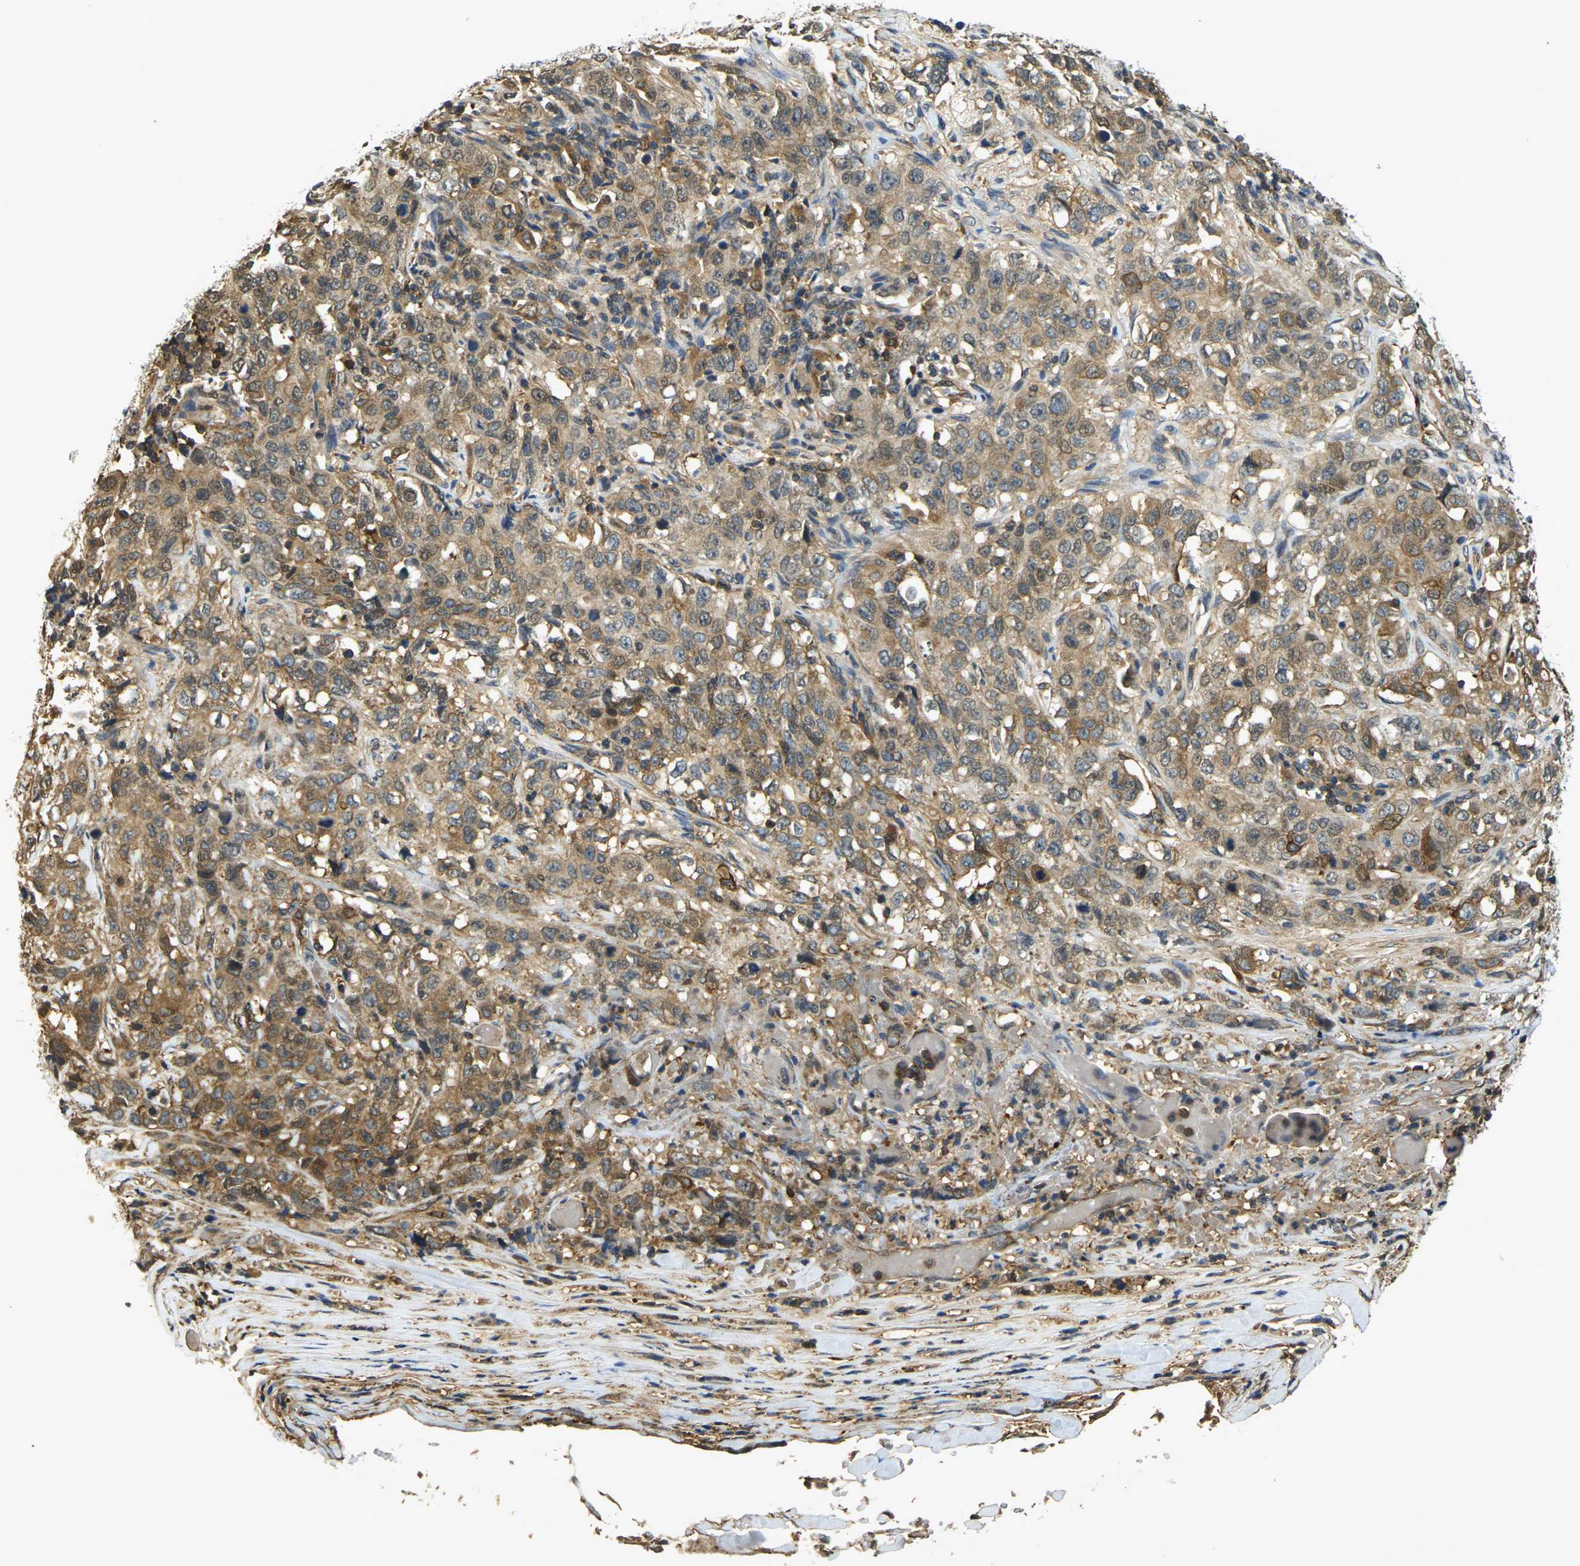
{"staining": {"intensity": "moderate", "quantity": ">75%", "location": "cytoplasmic/membranous"}, "tissue": "stomach cancer", "cell_type": "Tumor cells", "image_type": "cancer", "snomed": [{"axis": "morphology", "description": "Adenocarcinoma, NOS"}, {"axis": "topography", "description": "Stomach"}], "caption": "A photomicrograph of stomach cancer stained for a protein reveals moderate cytoplasmic/membranous brown staining in tumor cells.", "gene": "CAST", "patient": {"sex": "male", "age": 48}}